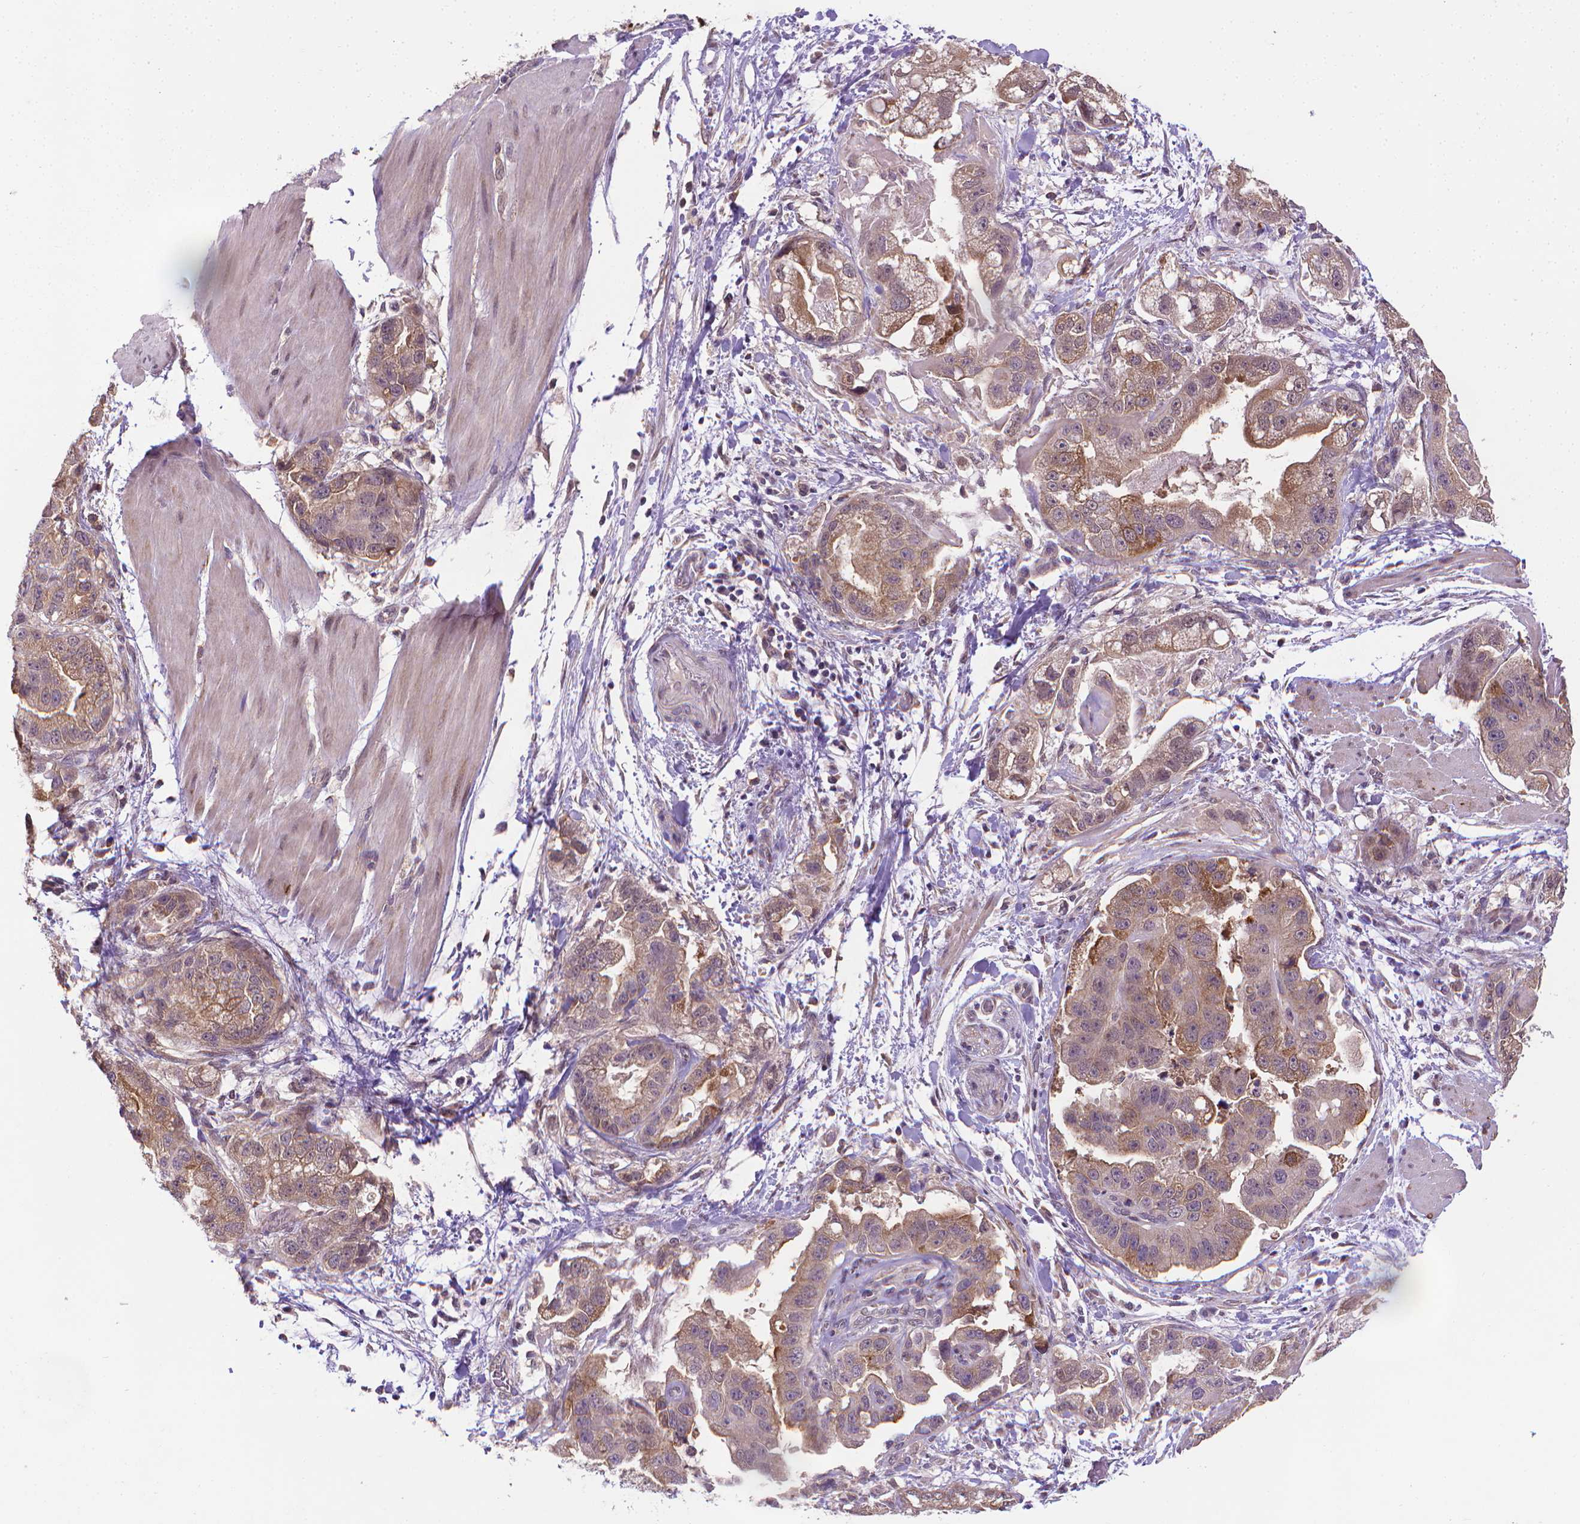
{"staining": {"intensity": "moderate", "quantity": "25%-75%", "location": "cytoplasmic/membranous"}, "tissue": "stomach cancer", "cell_type": "Tumor cells", "image_type": "cancer", "snomed": [{"axis": "morphology", "description": "Adenocarcinoma, NOS"}, {"axis": "topography", "description": "Stomach"}], "caption": "Moderate cytoplasmic/membranous protein staining is seen in approximately 25%-75% of tumor cells in stomach cancer.", "gene": "GPR63", "patient": {"sex": "male", "age": 59}}